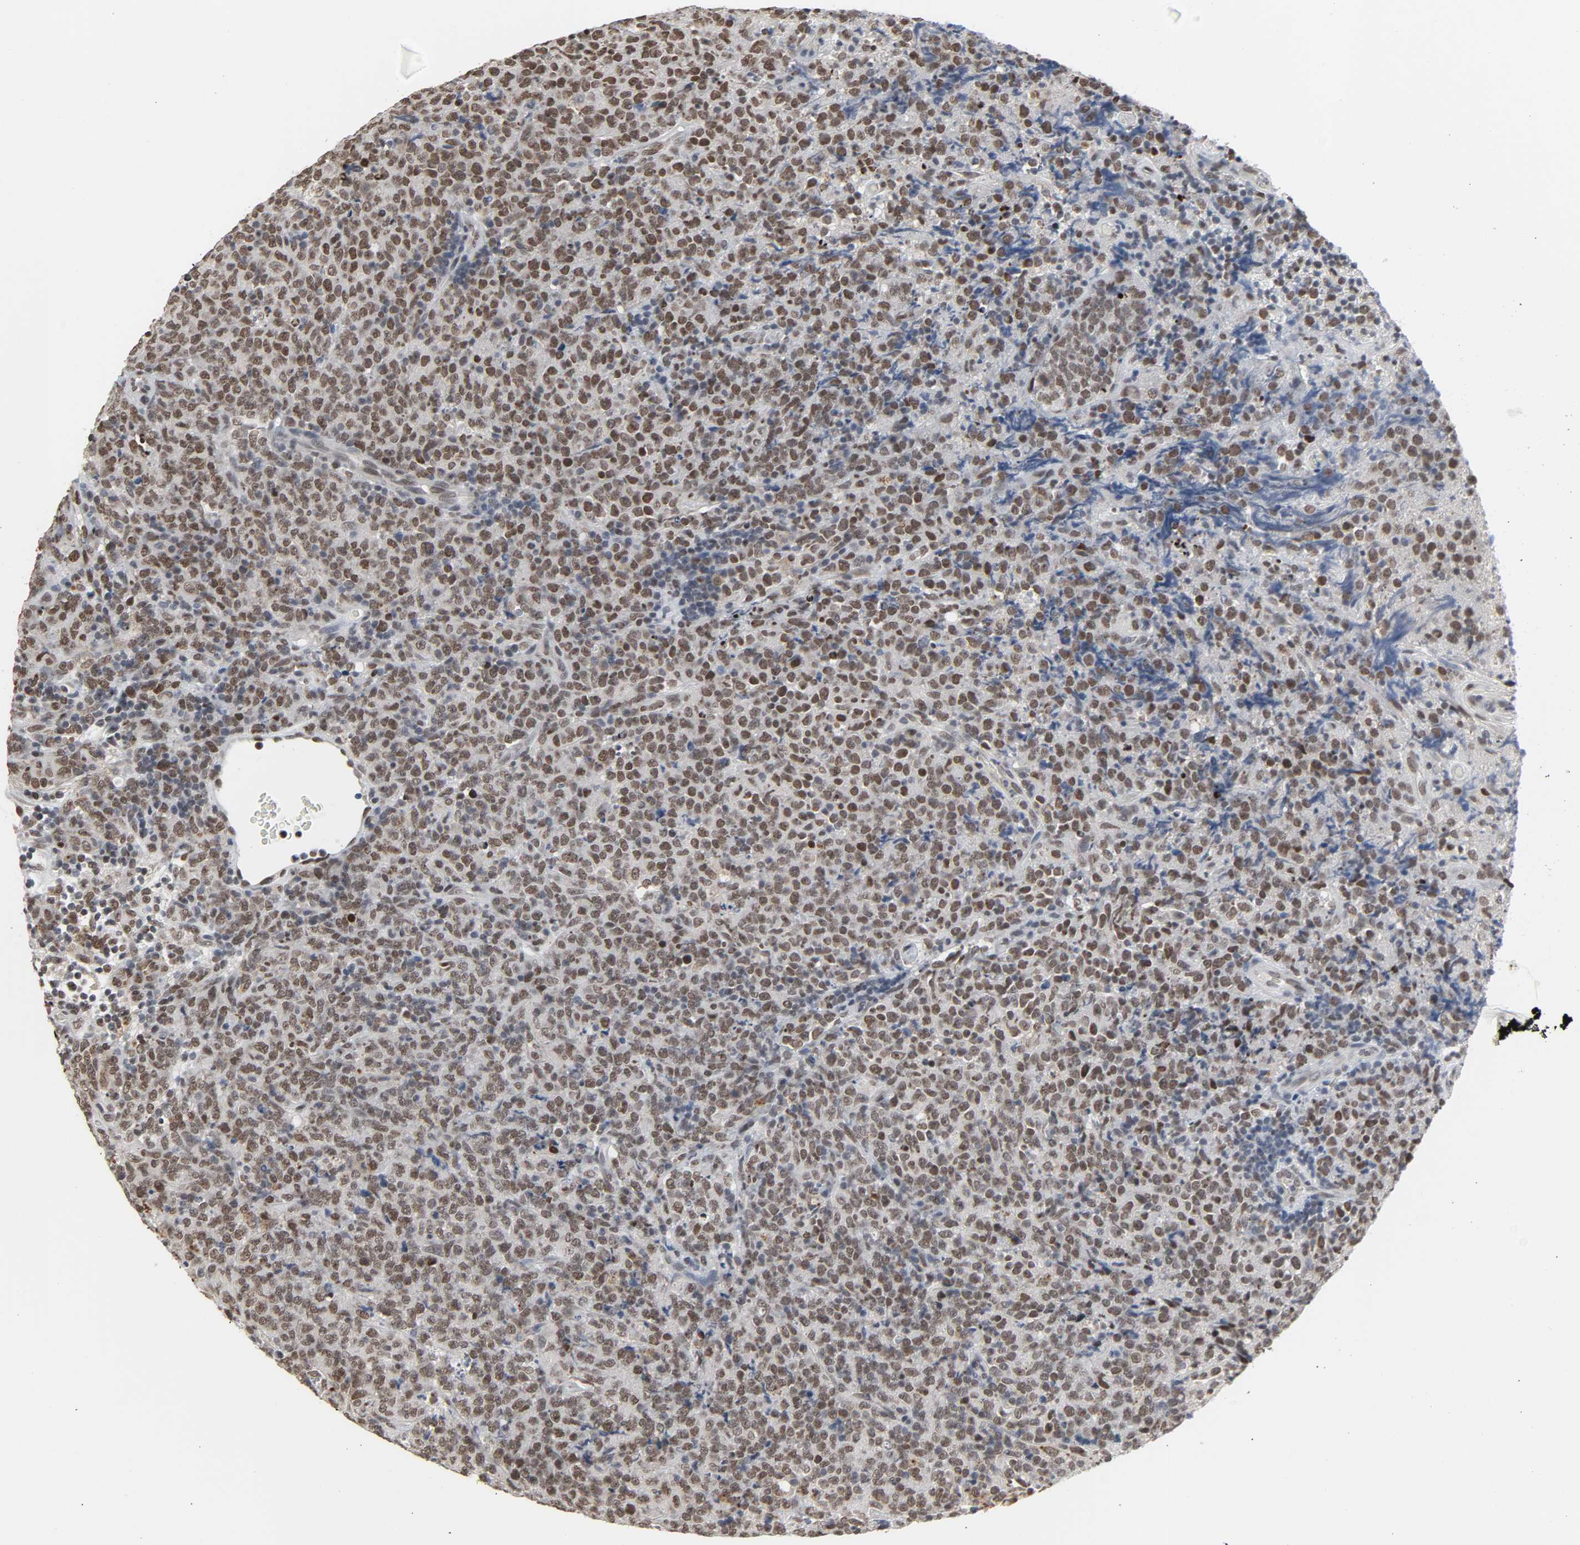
{"staining": {"intensity": "moderate", "quantity": ">75%", "location": "nuclear"}, "tissue": "lymphoma", "cell_type": "Tumor cells", "image_type": "cancer", "snomed": [{"axis": "morphology", "description": "Malignant lymphoma, non-Hodgkin's type, High grade"}, {"axis": "topography", "description": "Tonsil"}], "caption": "IHC of human lymphoma shows medium levels of moderate nuclear expression in approximately >75% of tumor cells.", "gene": "DAZAP1", "patient": {"sex": "female", "age": 36}}